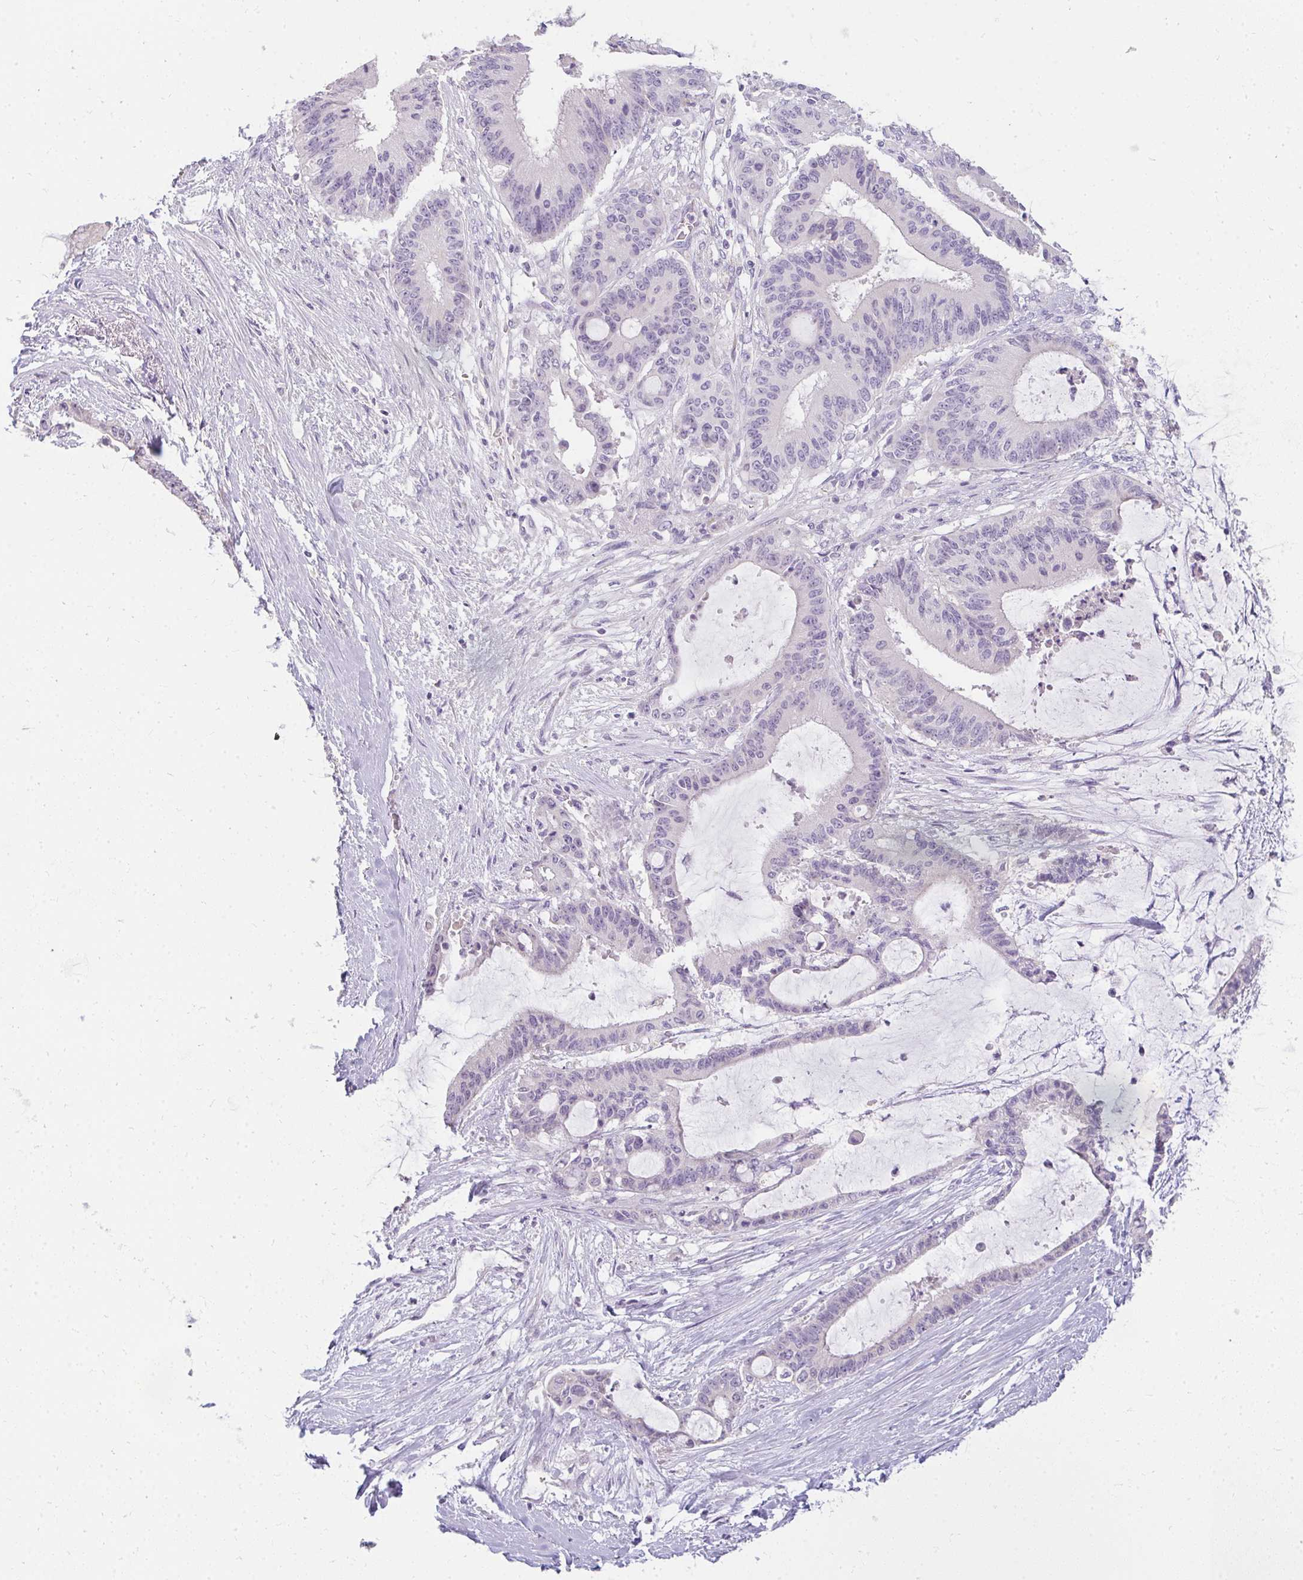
{"staining": {"intensity": "negative", "quantity": "none", "location": "none"}, "tissue": "liver cancer", "cell_type": "Tumor cells", "image_type": "cancer", "snomed": [{"axis": "morphology", "description": "Normal tissue, NOS"}, {"axis": "morphology", "description": "Cholangiocarcinoma"}, {"axis": "topography", "description": "Liver"}, {"axis": "topography", "description": "Peripheral nerve tissue"}], "caption": "High power microscopy histopathology image of an IHC micrograph of liver cancer, revealing no significant positivity in tumor cells. (DAB immunohistochemistry (IHC) with hematoxylin counter stain).", "gene": "PPP1R3G", "patient": {"sex": "female", "age": 73}}